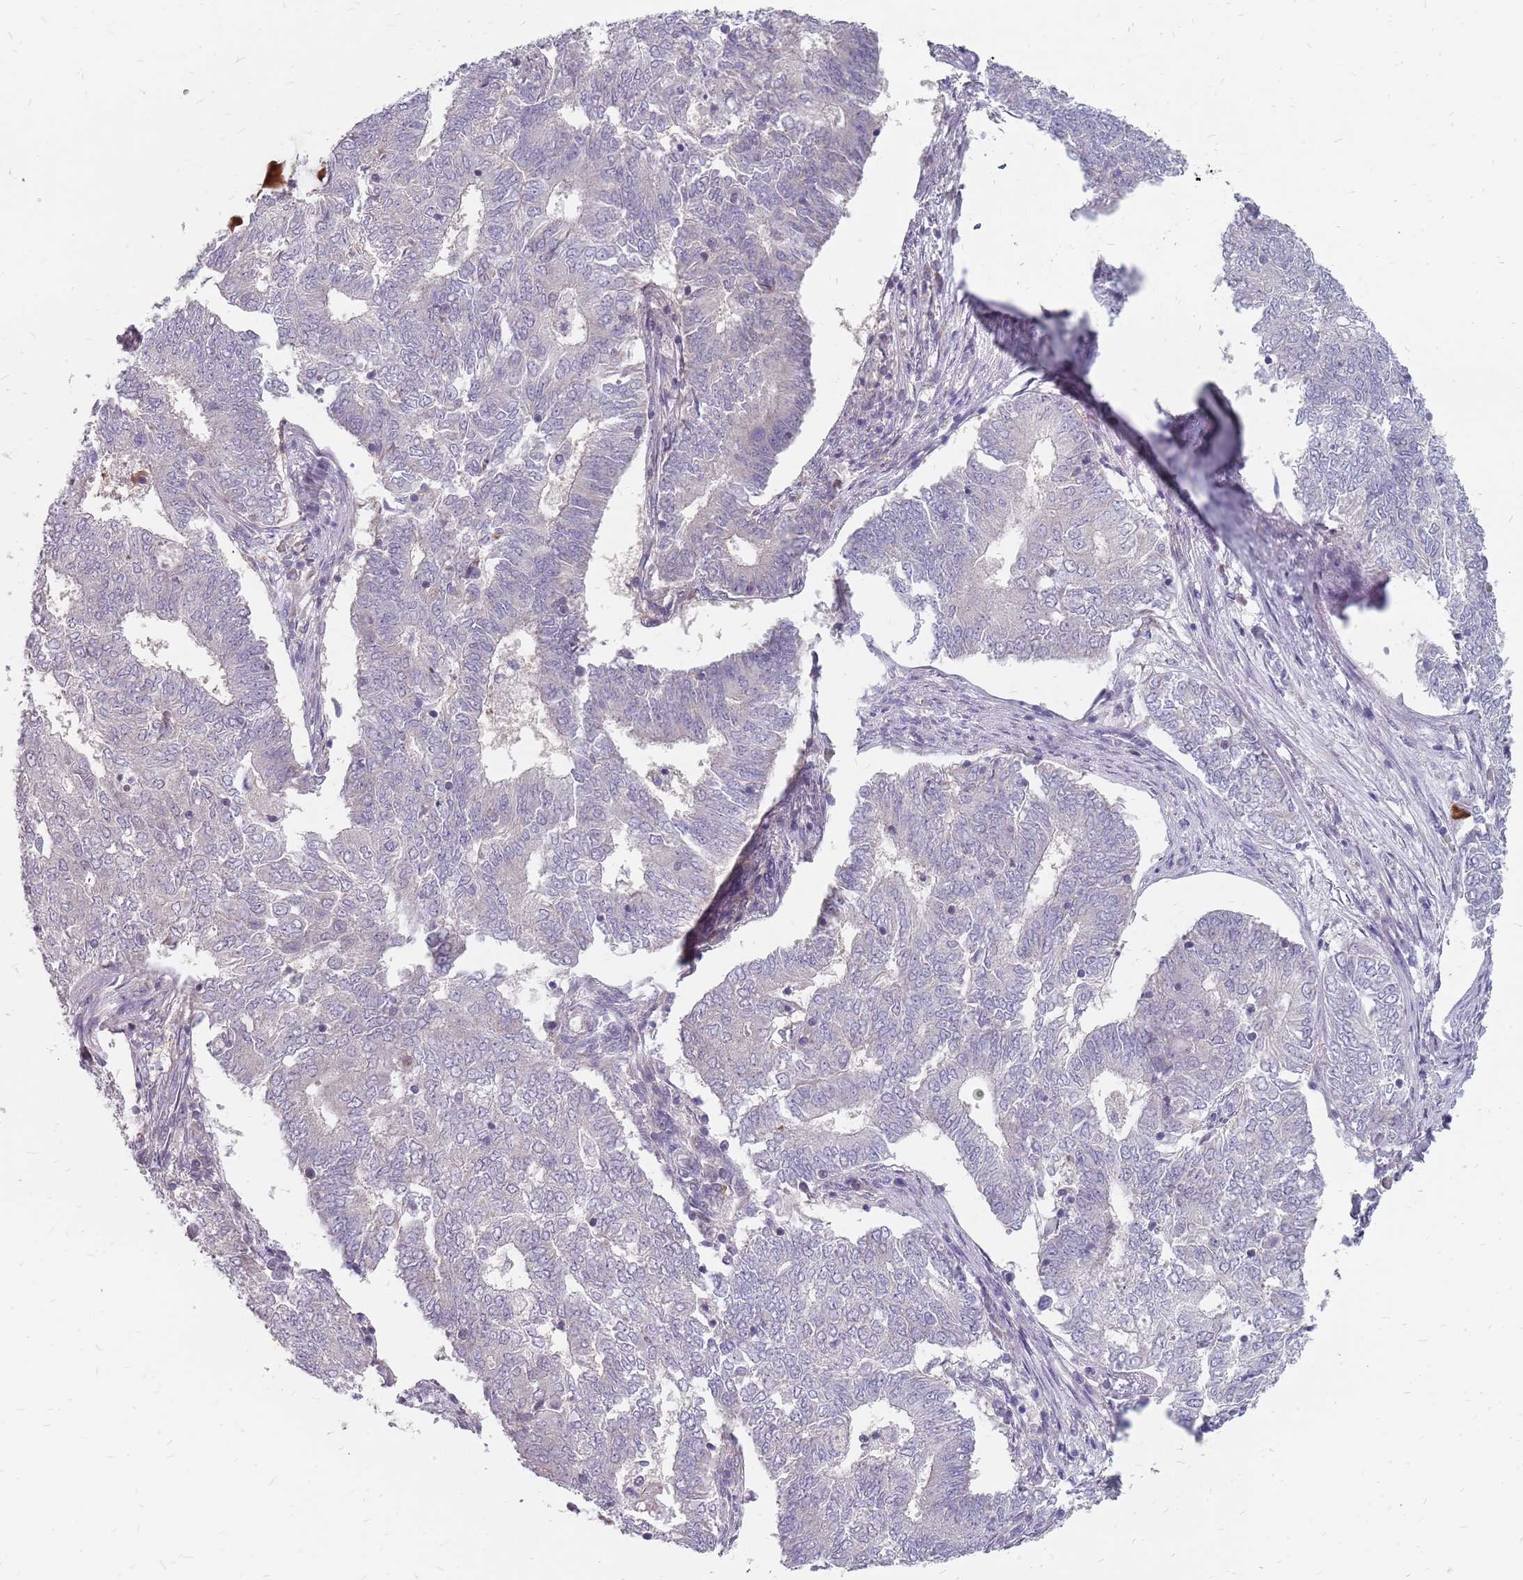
{"staining": {"intensity": "negative", "quantity": "none", "location": "none"}, "tissue": "endometrial cancer", "cell_type": "Tumor cells", "image_type": "cancer", "snomed": [{"axis": "morphology", "description": "Adenocarcinoma, NOS"}, {"axis": "topography", "description": "Endometrium"}], "caption": "Immunohistochemical staining of human adenocarcinoma (endometrial) exhibits no significant positivity in tumor cells.", "gene": "CMTR2", "patient": {"sex": "female", "age": 62}}